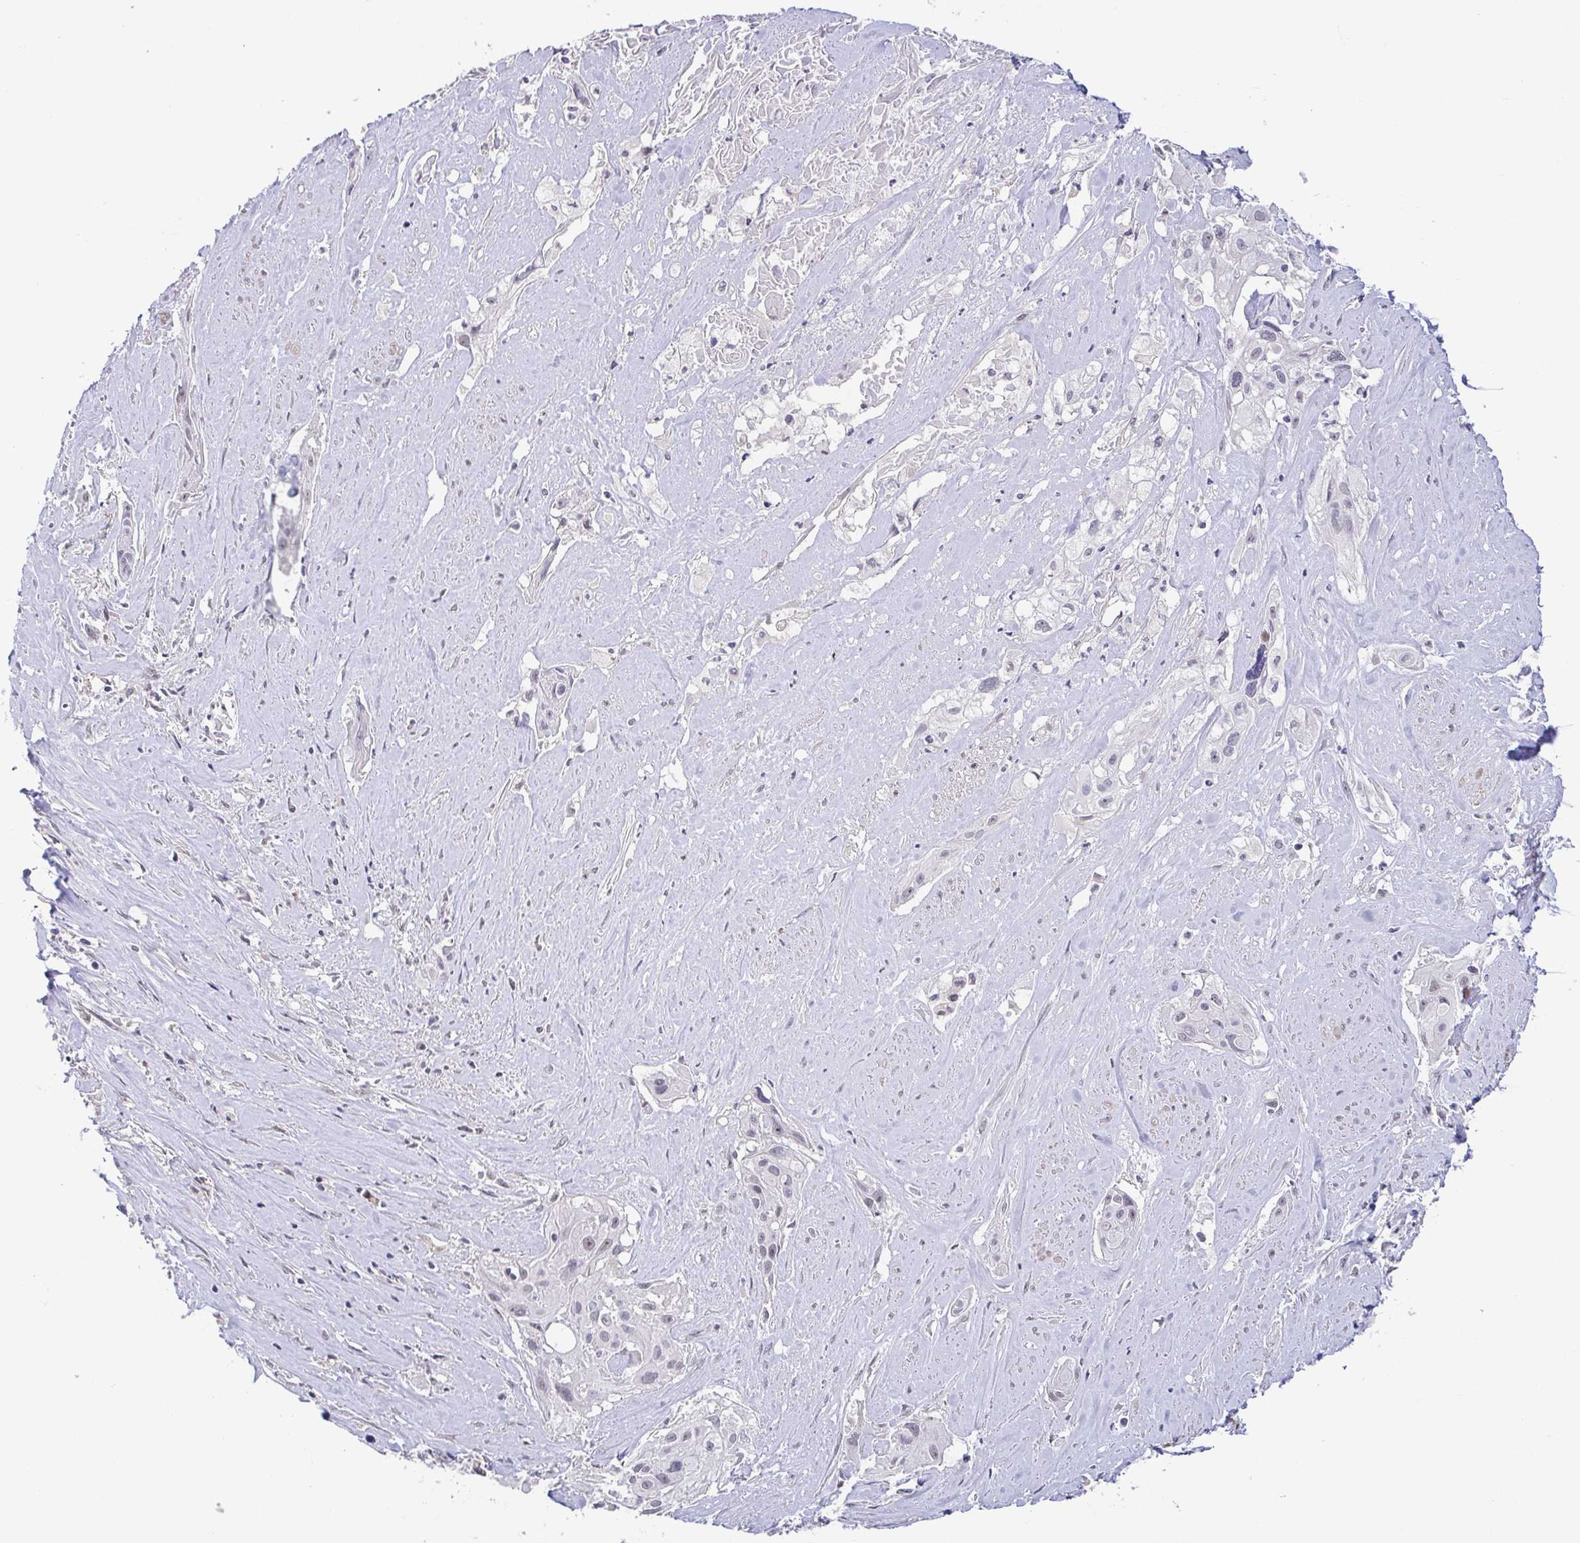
{"staining": {"intensity": "negative", "quantity": "none", "location": "none"}, "tissue": "cervical cancer", "cell_type": "Tumor cells", "image_type": "cancer", "snomed": [{"axis": "morphology", "description": "Squamous cell carcinoma, NOS"}, {"axis": "topography", "description": "Cervix"}], "caption": "IHC of human cervical cancer (squamous cell carcinoma) reveals no expression in tumor cells.", "gene": "NEFH", "patient": {"sex": "female", "age": 49}}